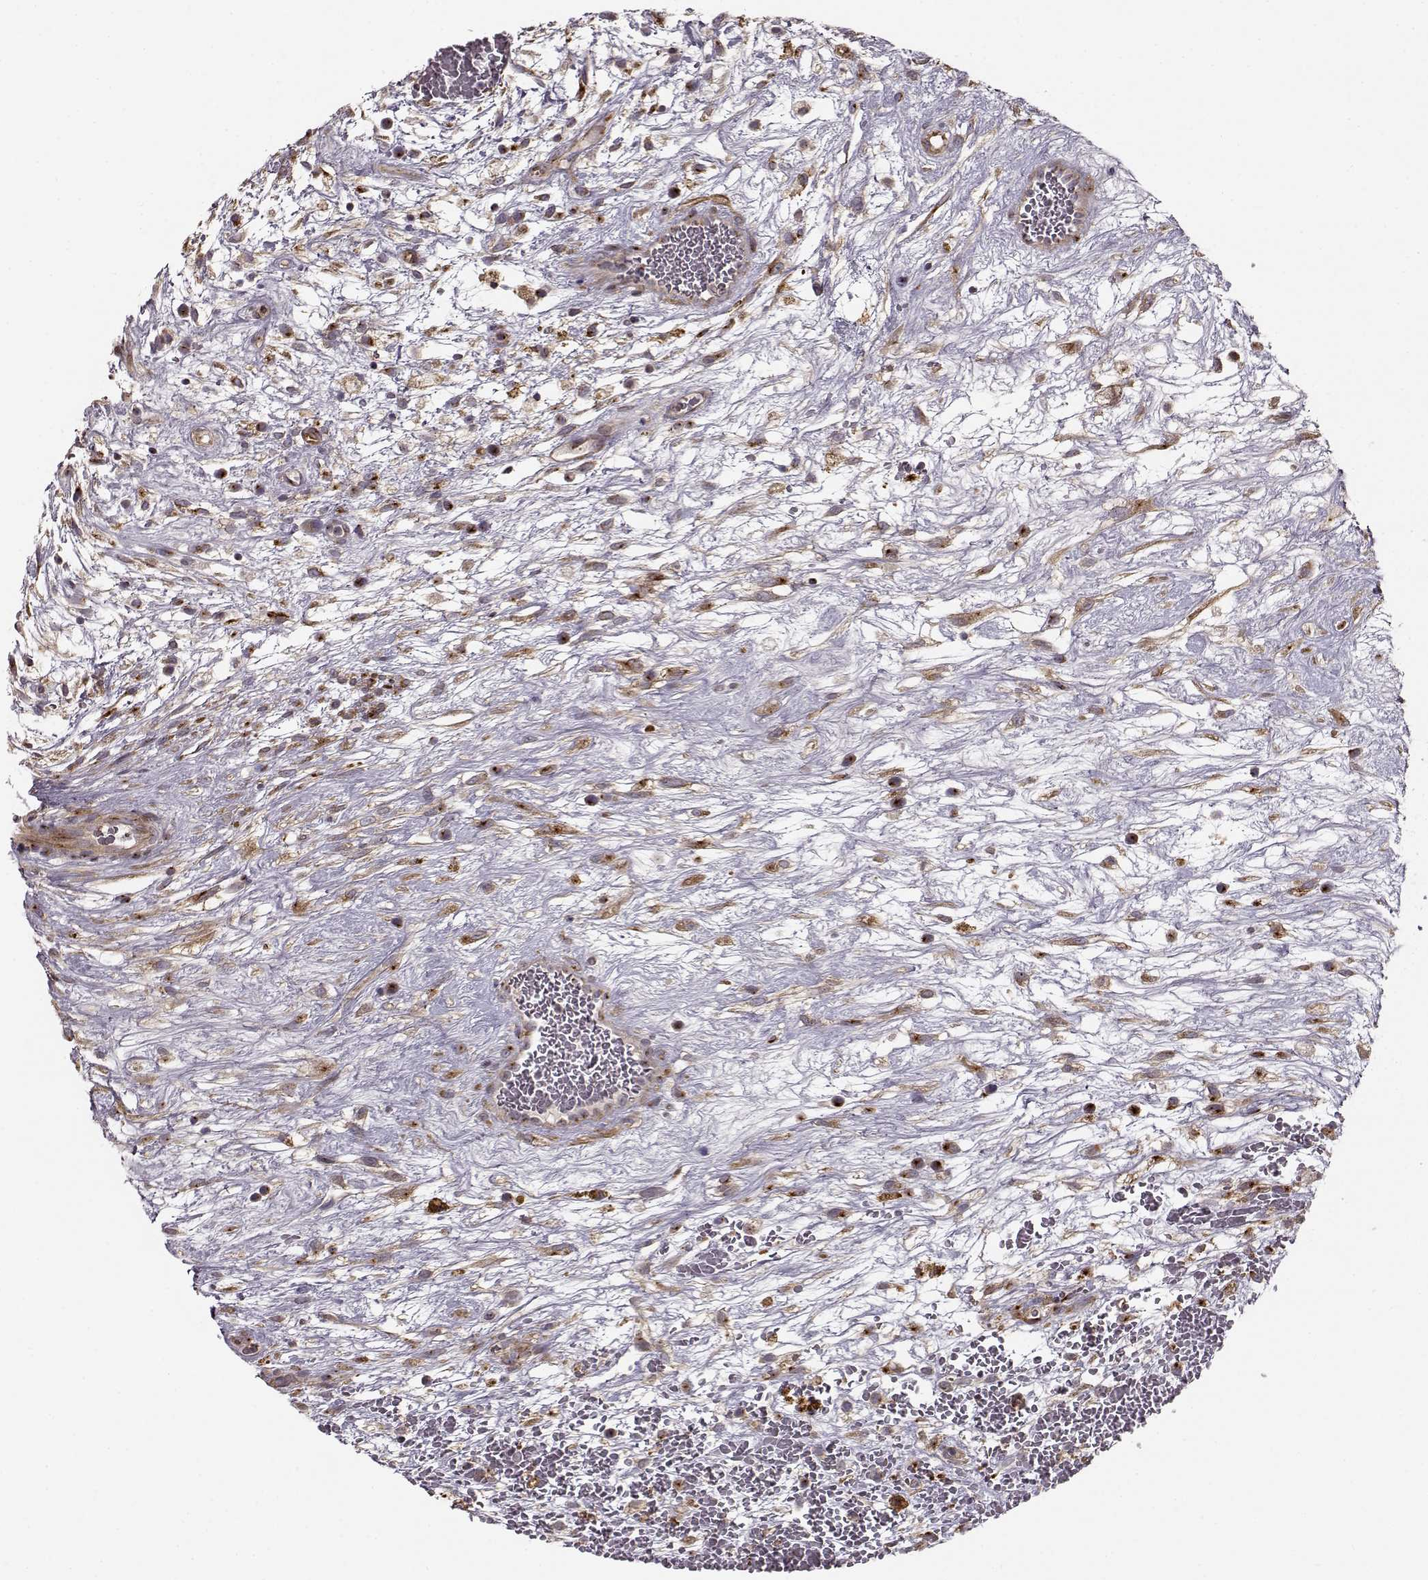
{"staining": {"intensity": "moderate", "quantity": "25%-75%", "location": "cytoplasmic/membranous"}, "tissue": "testis cancer", "cell_type": "Tumor cells", "image_type": "cancer", "snomed": [{"axis": "morphology", "description": "Normal tissue, NOS"}, {"axis": "morphology", "description": "Carcinoma, Embryonal, NOS"}, {"axis": "topography", "description": "Testis"}], "caption": "Immunohistochemistry (IHC) (DAB) staining of testis embryonal carcinoma demonstrates moderate cytoplasmic/membranous protein staining in about 25%-75% of tumor cells. (IHC, brightfield microscopy, high magnification).", "gene": "MTR", "patient": {"sex": "male", "age": 32}}